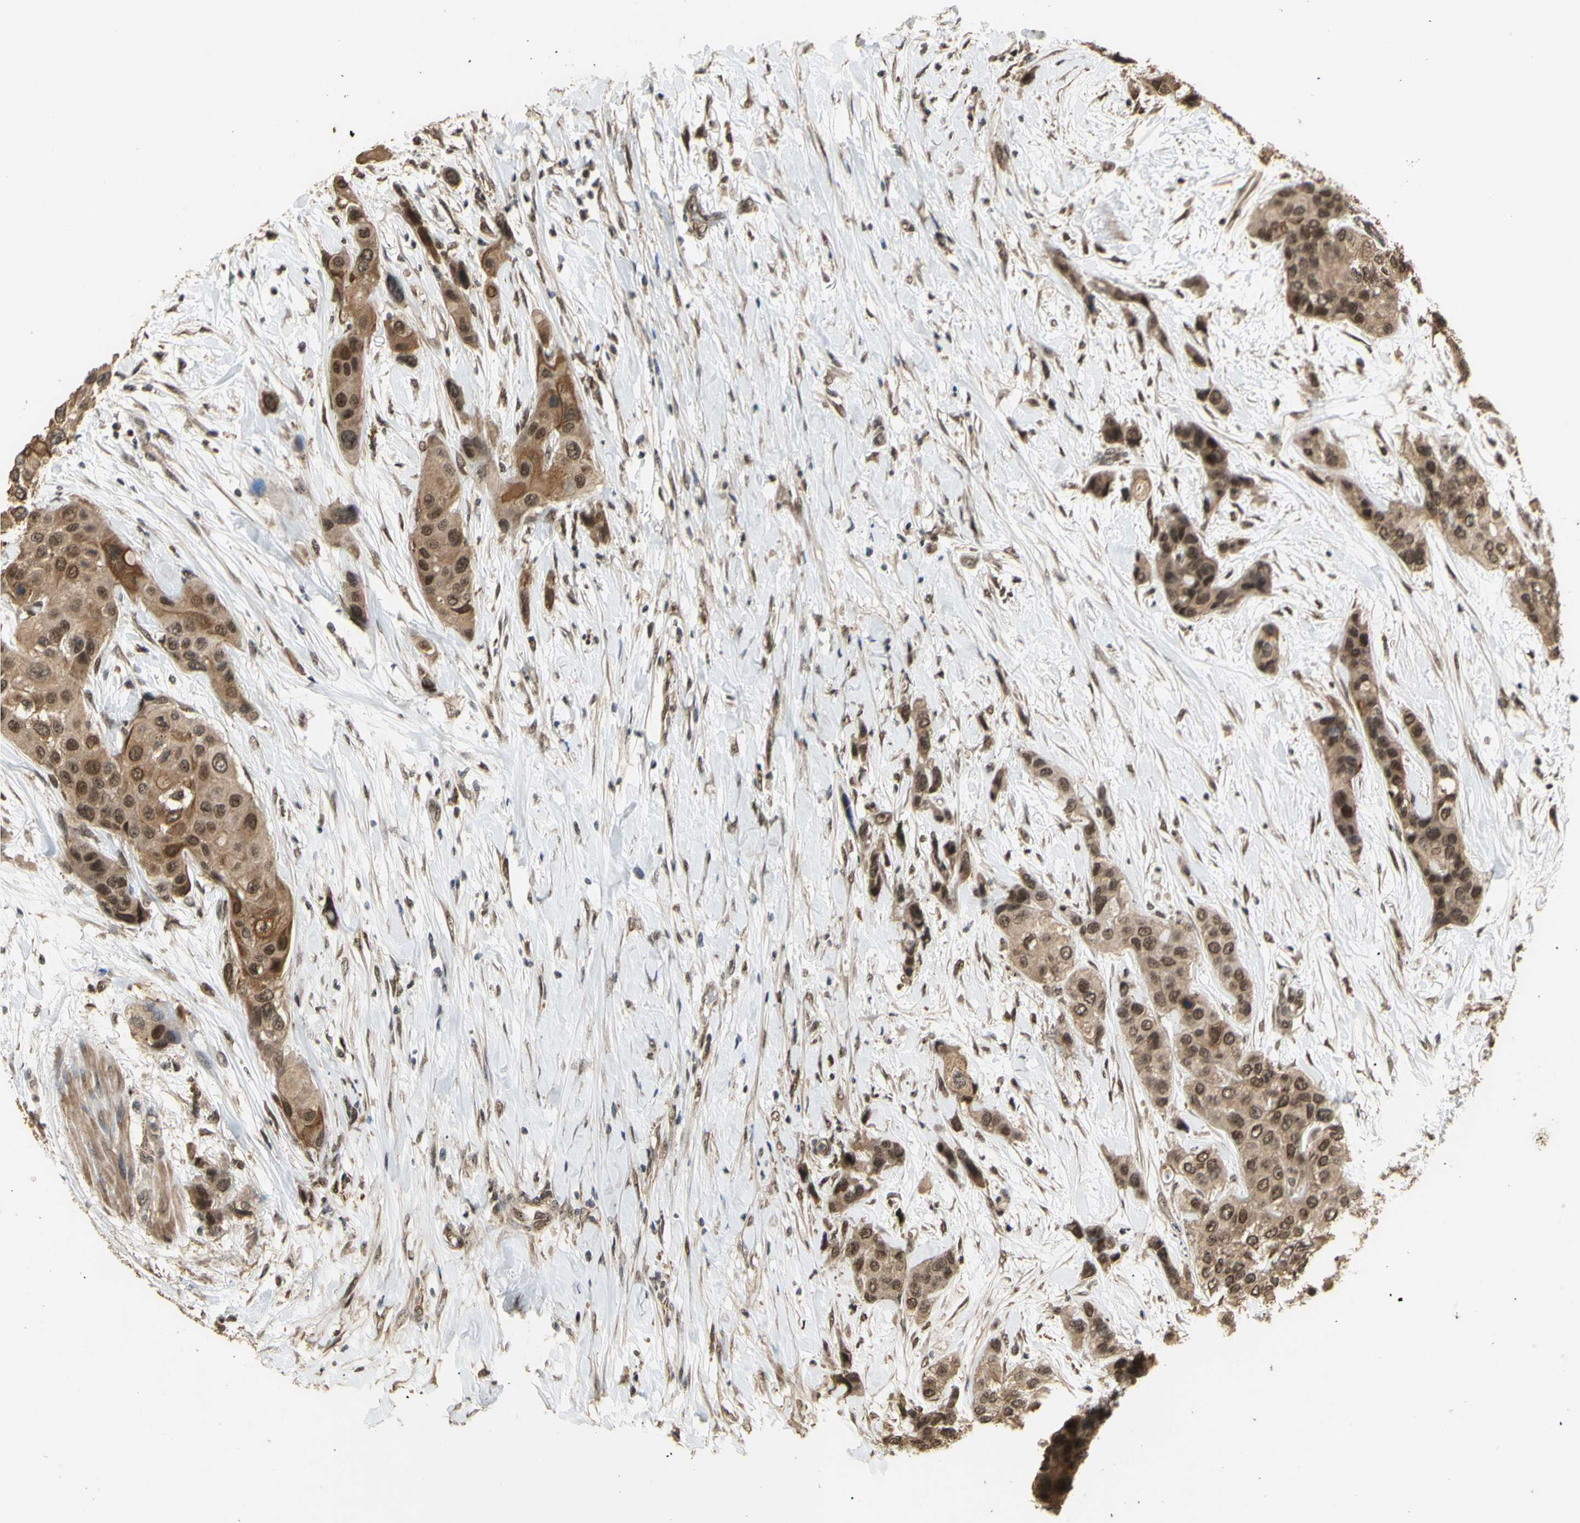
{"staining": {"intensity": "moderate", "quantity": ">75%", "location": "cytoplasmic/membranous,nuclear"}, "tissue": "urothelial cancer", "cell_type": "Tumor cells", "image_type": "cancer", "snomed": [{"axis": "morphology", "description": "Urothelial carcinoma, High grade"}, {"axis": "topography", "description": "Urinary bladder"}], "caption": "Protein staining displays moderate cytoplasmic/membranous and nuclear staining in about >75% of tumor cells in high-grade urothelial carcinoma.", "gene": "GTF2E2", "patient": {"sex": "female", "age": 56}}